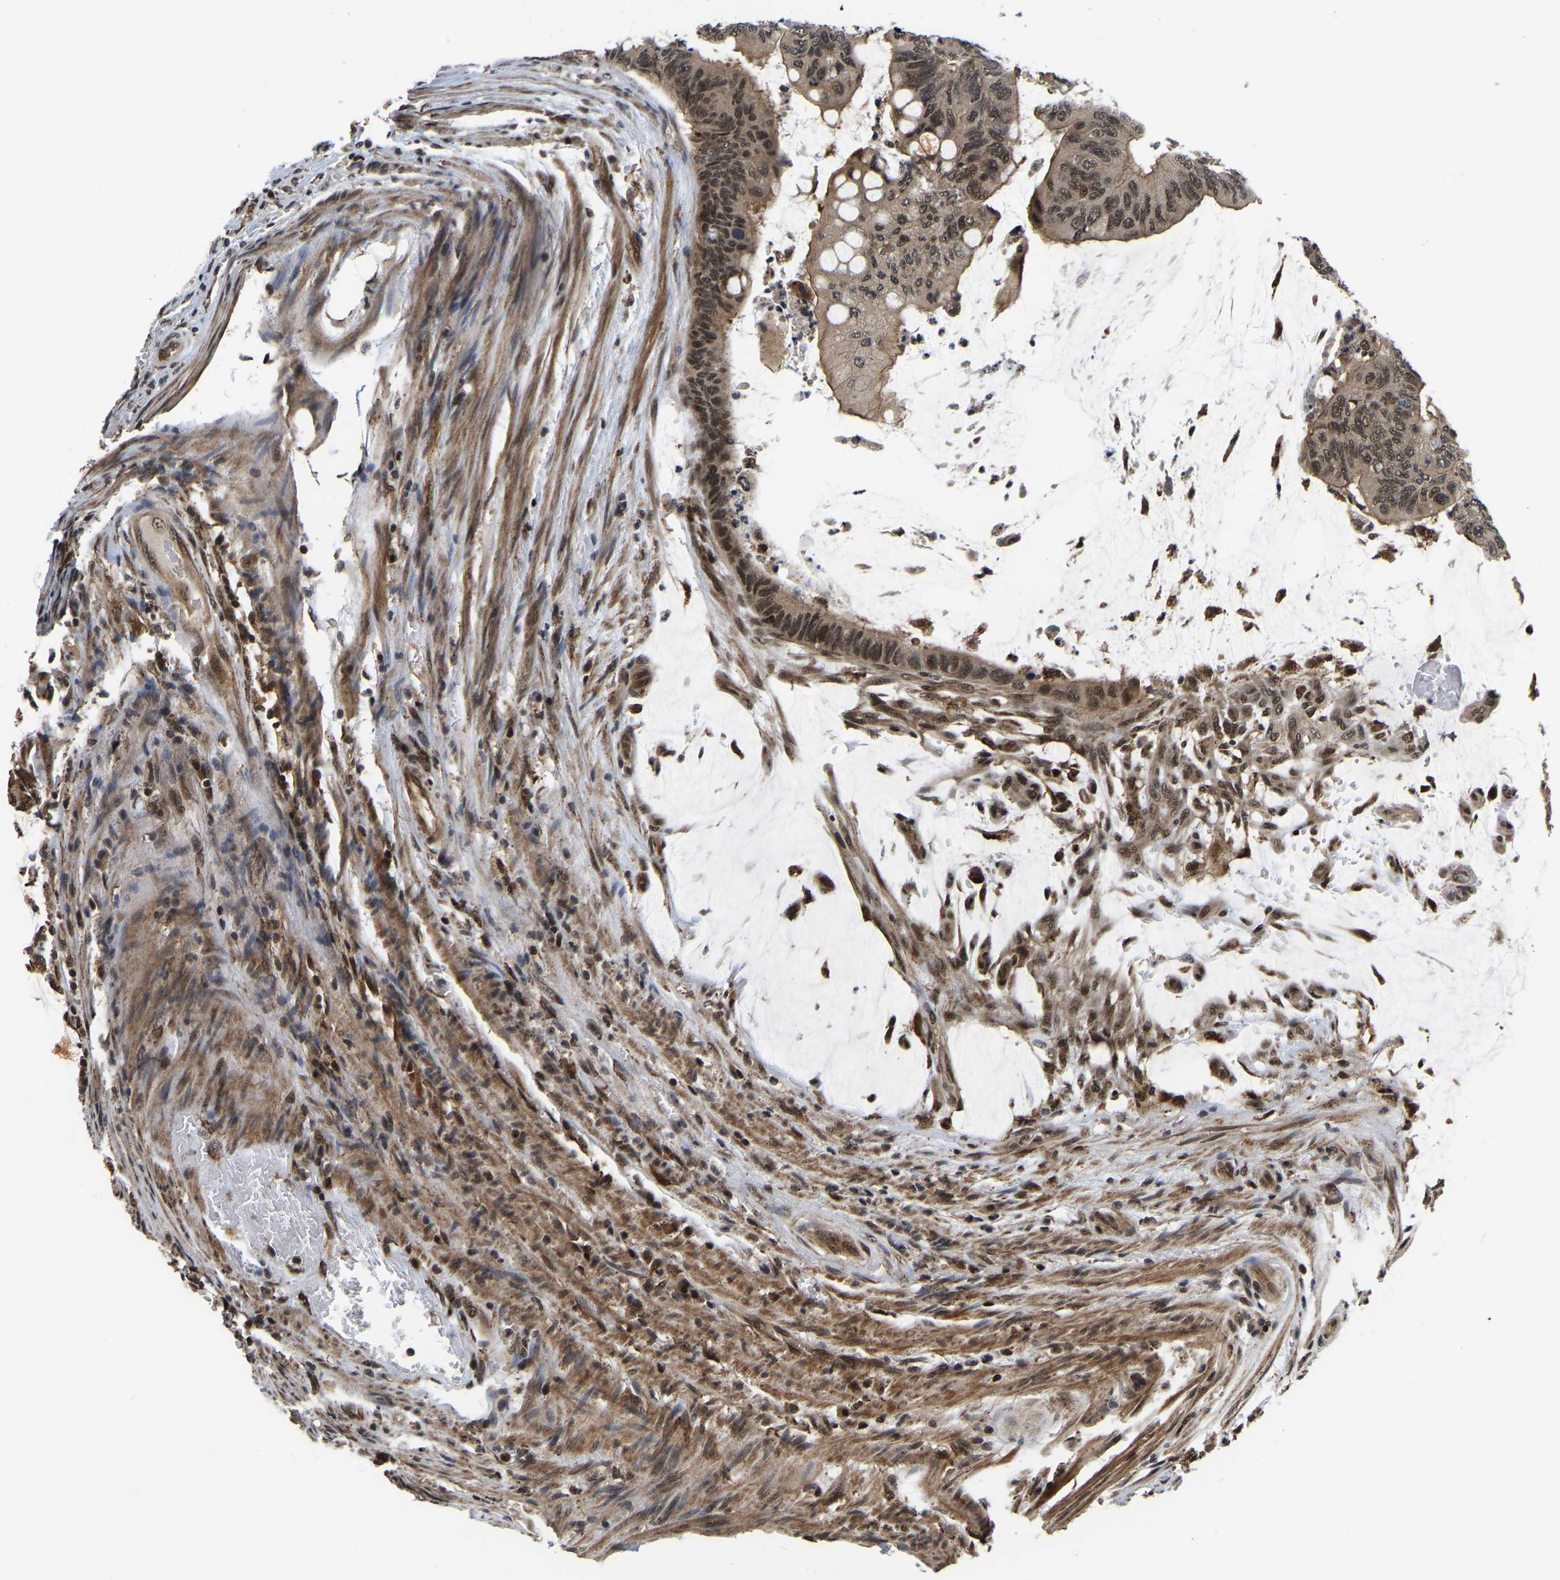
{"staining": {"intensity": "strong", "quantity": ">75%", "location": "cytoplasmic/membranous,nuclear"}, "tissue": "colorectal cancer", "cell_type": "Tumor cells", "image_type": "cancer", "snomed": [{"axis": "morphology", "description": "Normal tissue, NOS"}, {"axis": "morphology", "description": "Adenocarcinoma, NOS"}, {"axis": "topography", "description": "Rectum"}], "caption": "A high amount of strong cytoplasmic/membranous and nuclear expression is seen in about >75% of tumor cells in colorectal cancer (adenocarcinoma) tissue.", "gene": "CIAO1", "patient": {"sex": "male", "age": 92}}